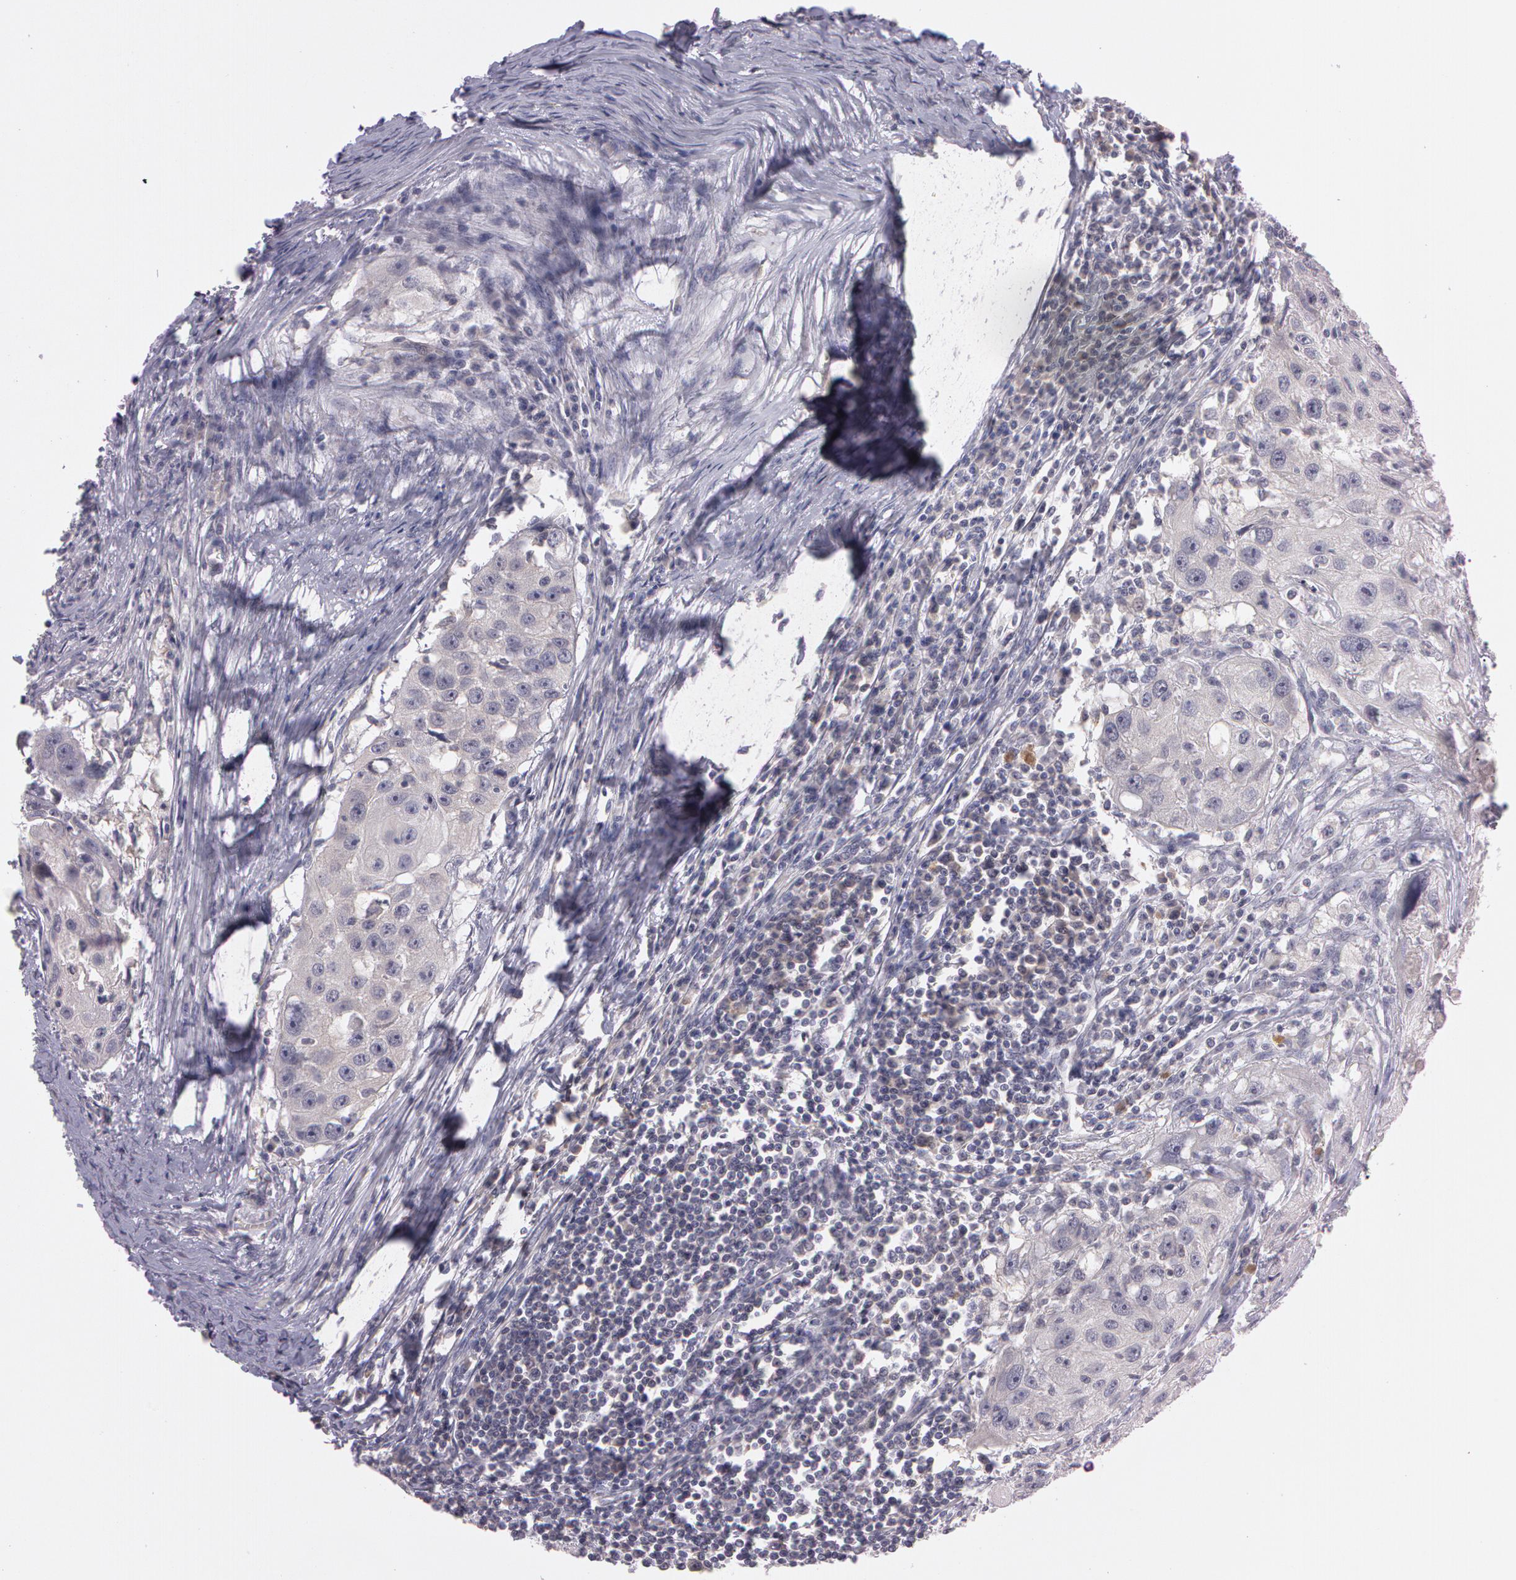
{"staining": {"intensity": "negative", "quantity": "none", "location": "none"}, "tissue": "head and neck cancer", "cell_type": "Tumor cells", "image_type": "cancer", "snomed": [{"axis": "morphology", "description": "Squamous cell carcinoma, NOS"}, {"axis": "topography", "description": "Head-Neck"}], "caption": "Head and neck cancer (squamous cell carcinoma) was stained to show a protein in brown. There is no significant staining in tumor cells. (DAB IHC, high magnification).", "gene": "MXRA5", "patient": {"sex": "male", "age": 64}}